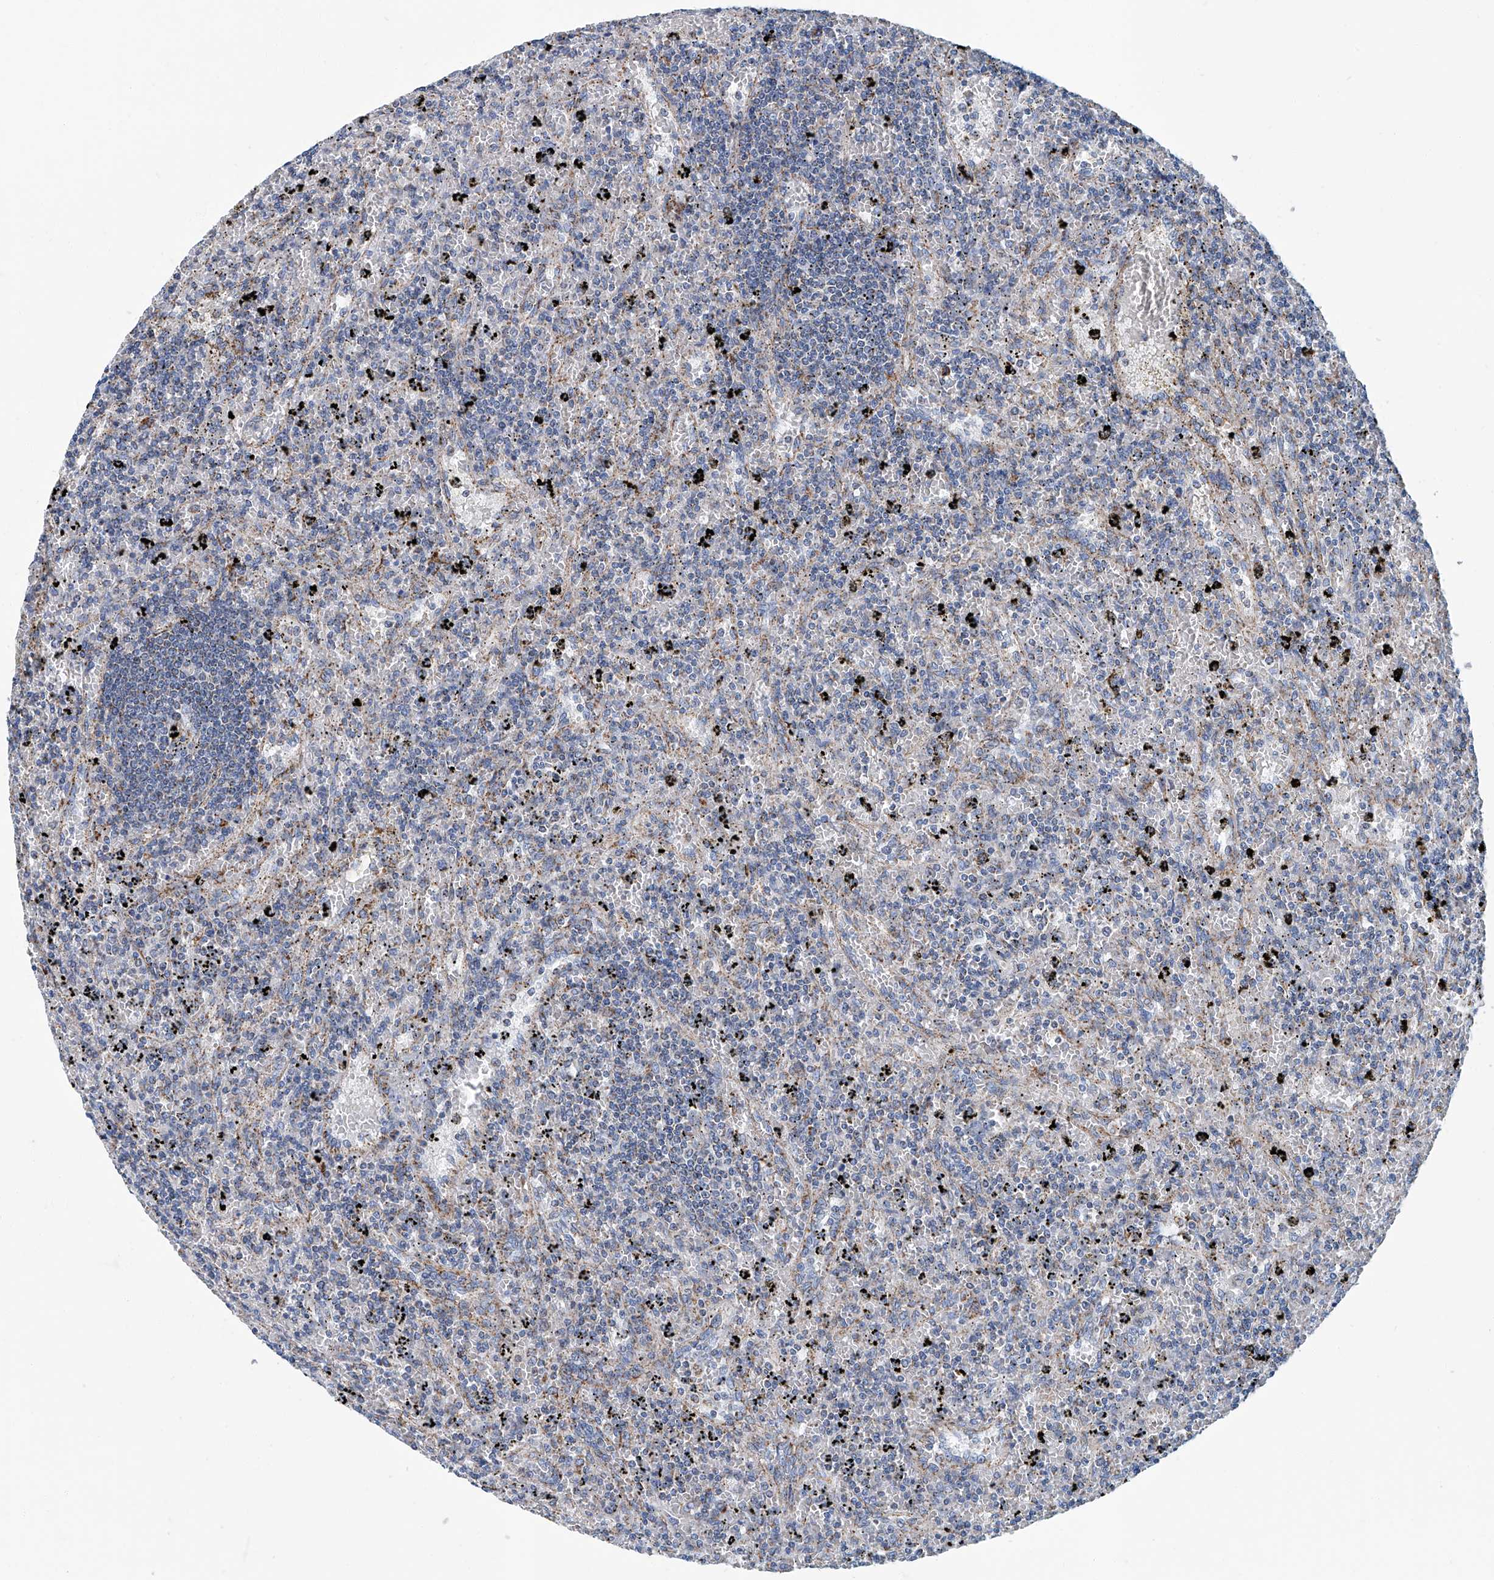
{"staining": {"intensity": "negative", "quantity": "none", "location": "none"}, "tissue": "lymphoma", "cell_type": "Tumor cells", "image_type": "cancer", "snomed": [{"axis": "morphology", "description": "Malignant lymphoma, non-Hodgkin's type, Low grade"}, {"axis": "topography", "description": "Spleen"}], "caption": "Low-grade malignant lymphoma, non-Hodgkin's type was stained to show a protein in brown. There is no significant positivity in tumor cells.", "gene": "MT-ND1", "patient": {"sex": "male", "age": 76}}